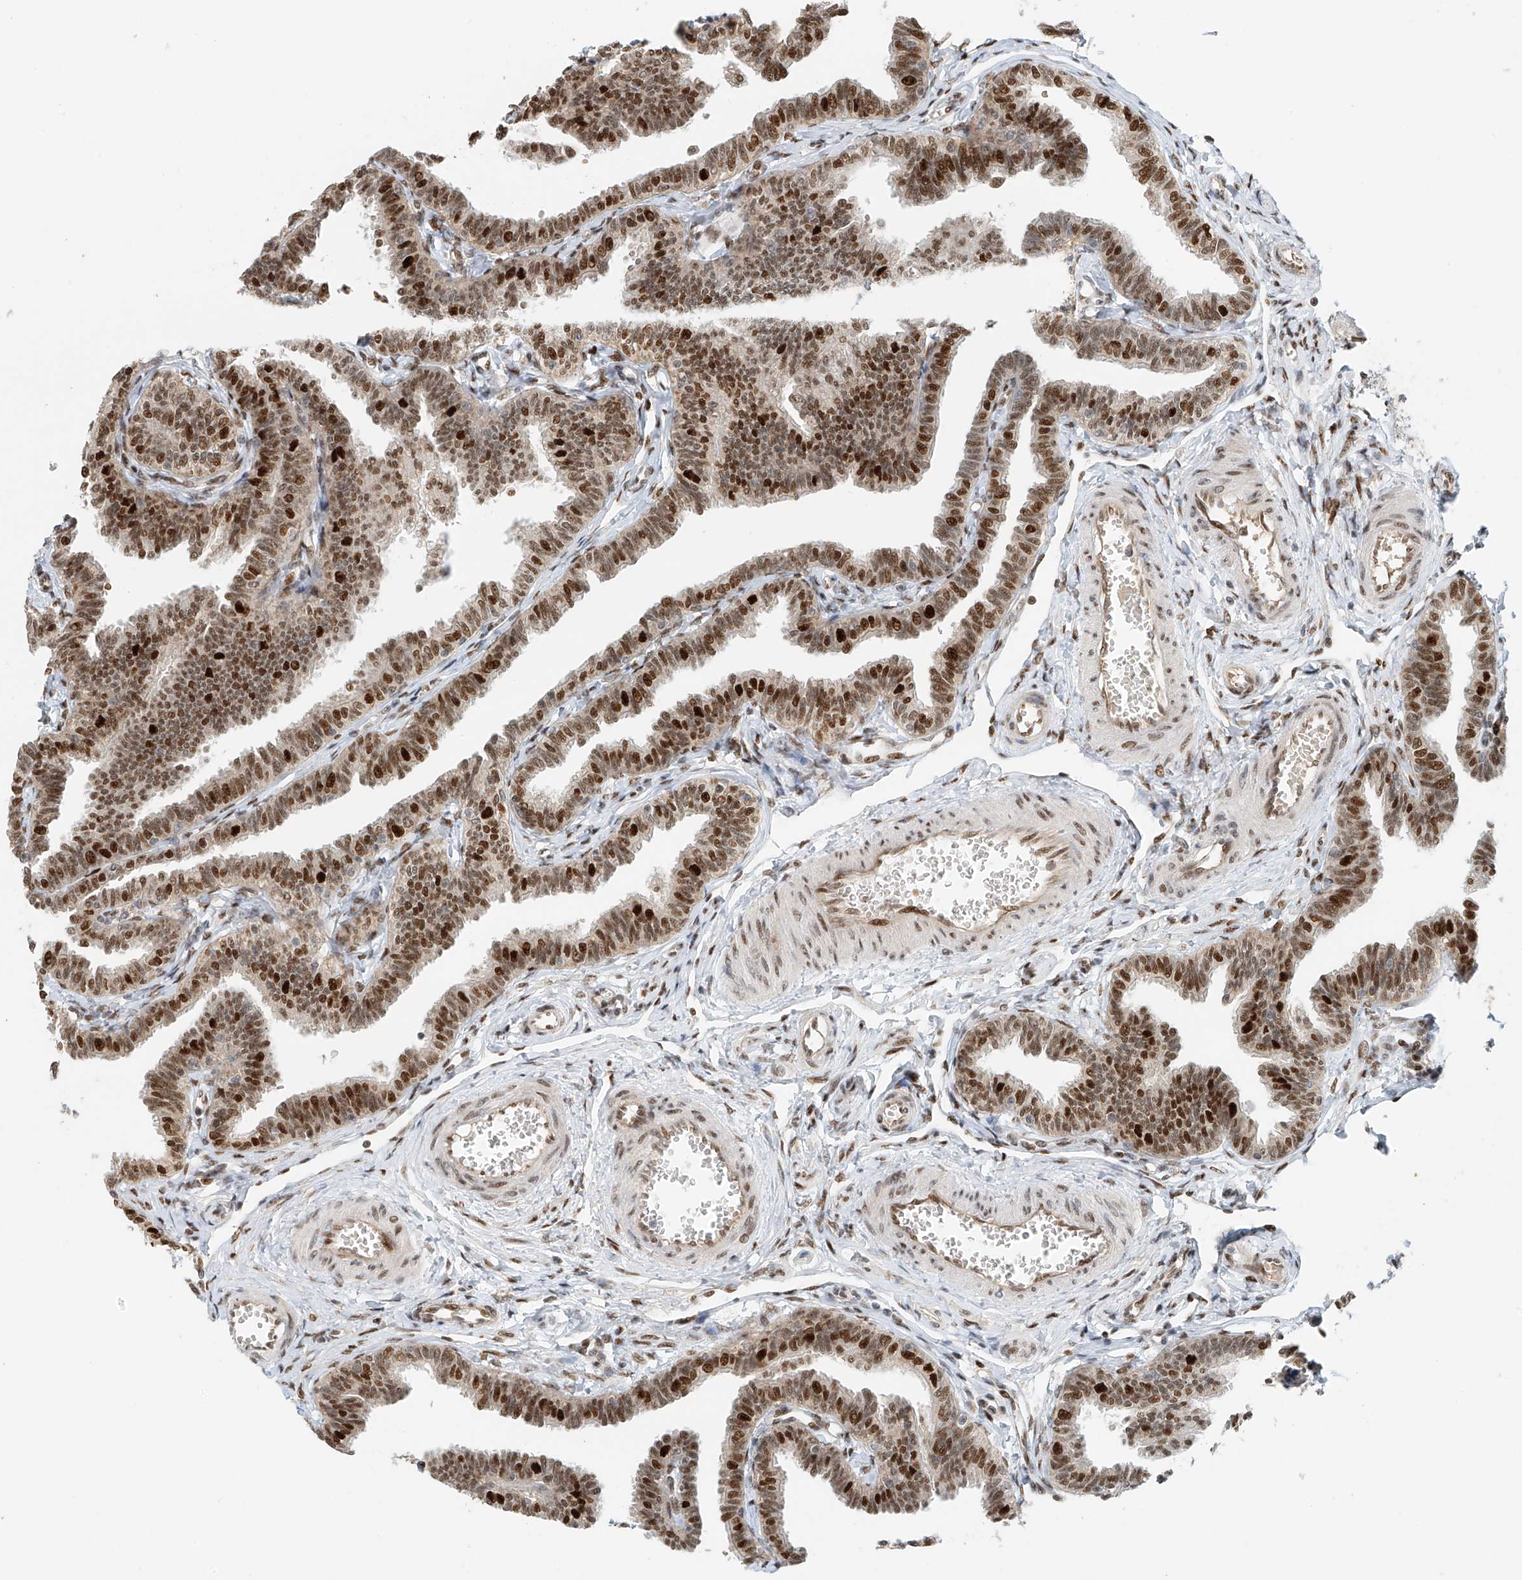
{"staining": {"intensity": "strong", "quantity": ">75%", "location": "nuclear"}, "tissue": "fallopian tube", "cell_type": "Glandular cells", "image_type": "normal", "snomed": [{"axis": "morphology", "description": "Normal tissue, NOS"}, {"axis": "topography", "description": "Fallopian tube"}, {"axis": "topography", "description": "Ovary"}], "caption": "Immunohistochemistry (IHC) (DAB (3,3'-diaminobenzidine)) staining of benign human fallopian tube reveals strong nuclear protein expression in approximately >75% of glandular cells. Immunohistochemistry stains the protein of interest in brown and the nuclei are stained blue.", "gene": "ZNF514", "patient": {"sex": "female", "age": 23}}